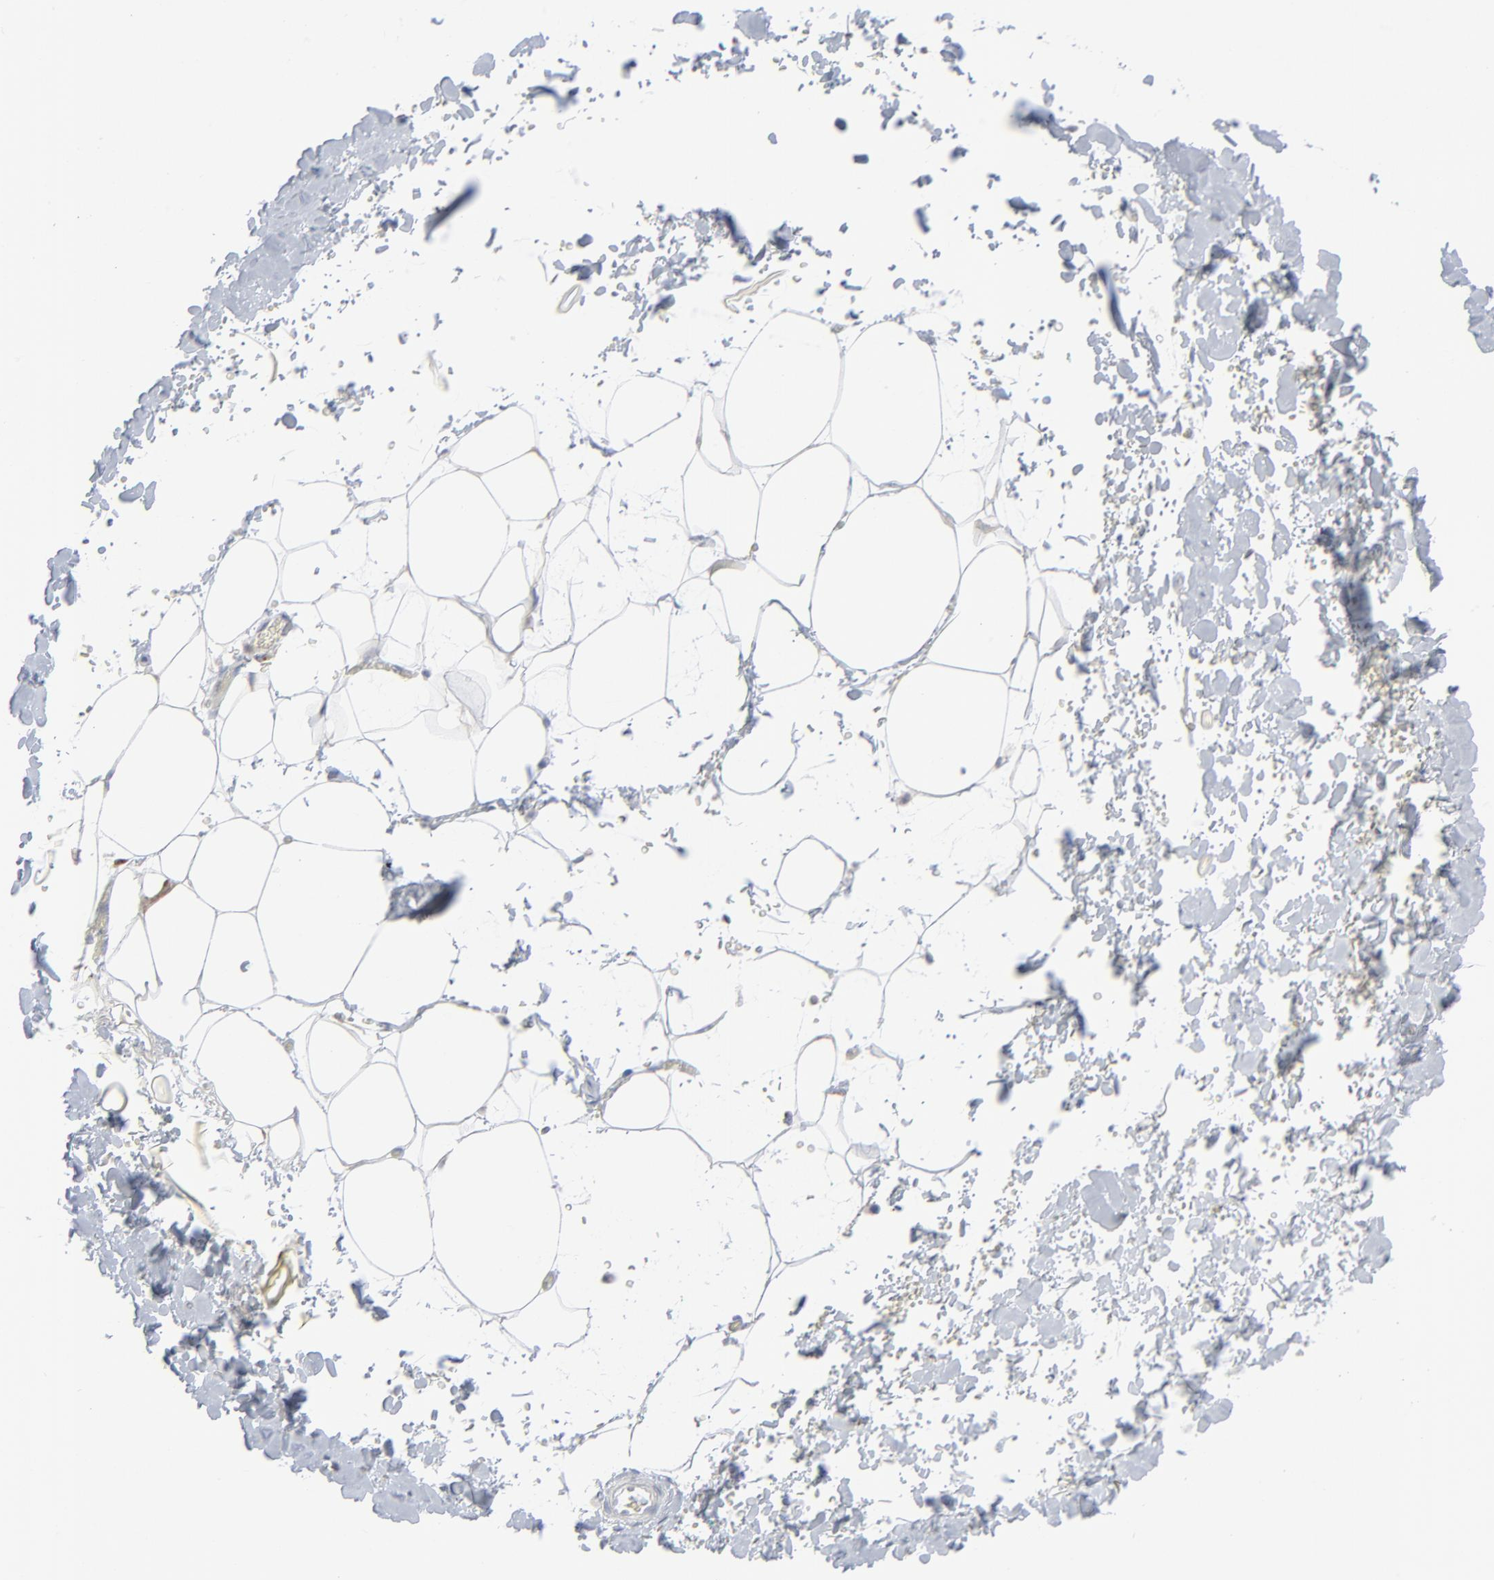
{"staining": {"intensity": "negative", "quantity": "none", "location": "none"}, "tissue": "adipose tissue", "cell_type": "Adipocytes", "image_type": "normal", "snomed": [{"axis": "morphology", "description": "Normal tissue, NOS"}, {"axis": "topography", "description": "Soft tissue"}], "caption": "IHC histopathology image of benign adipose tissue stained for a protein (brown), which exhibits no staining in adipocytes.", "gene": "KDSR", "patient": {"sex": "male", "age": 72}}